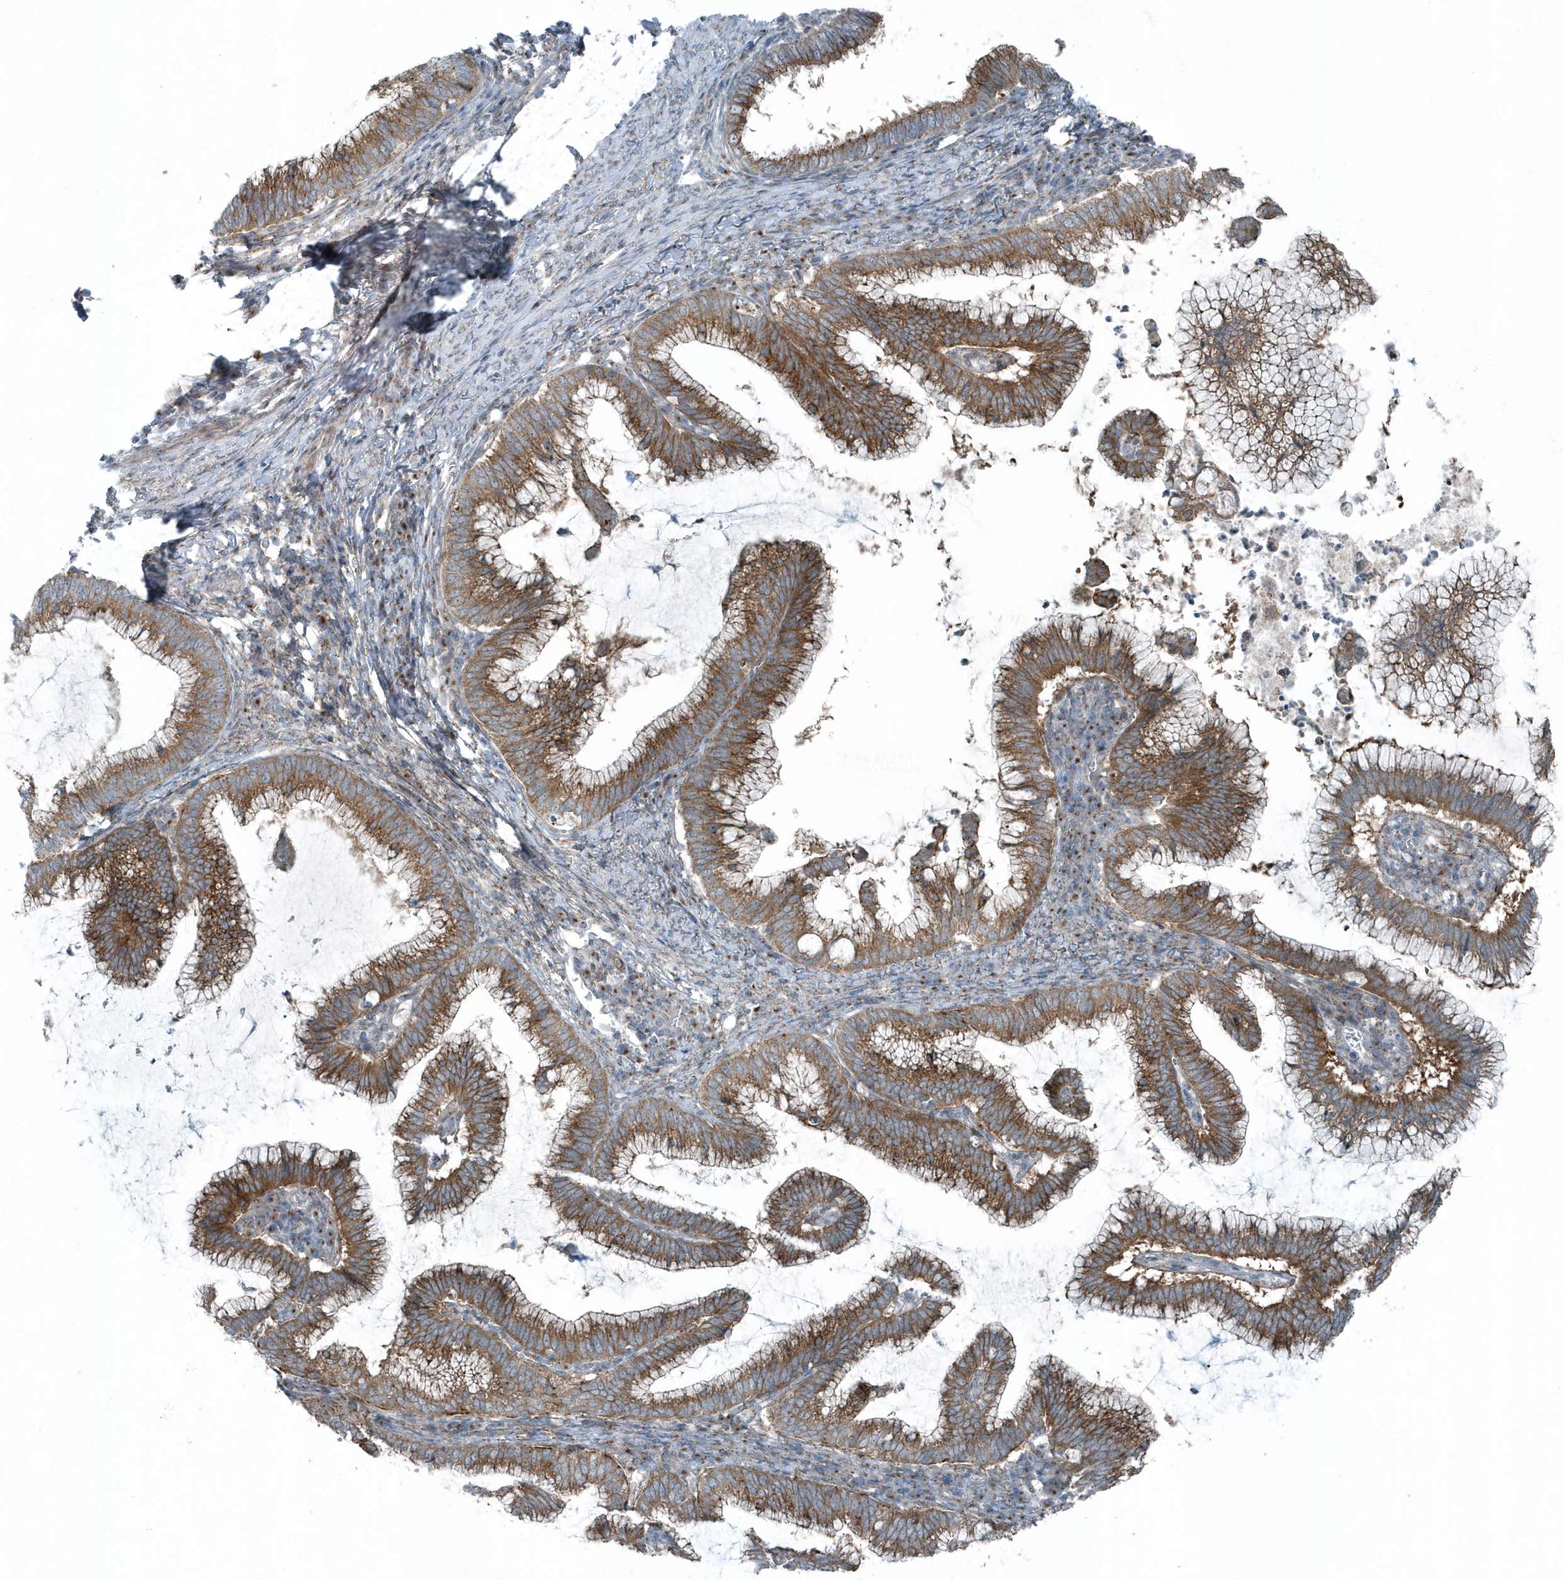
{"staining": {"intensity": "strong", "quantity": ">75%", "location": "cytoplasmic/membranous"}, "tissue": "cervical cancer", "cell_type": "Tumor cells", "image_type": "cancer", "snomed": [{"axis": "morphology", "description": "Adenocarcinoma, NOS"}, {"axis": "topography", "description": "Cervix"}], "caption": "Immunohistochemistry image of neoplastic tissue: human cervical cancer (adenocarcinoma) stained using immunohistochemistry reveals high levels of strong protein expression localized specifically in the cytoplasmic/membranous of tumor cells, appearing as a cytoplasmic/membranous brown color.", "gene": "GCC2", "patient": {"sex": "female", "age": 36}}